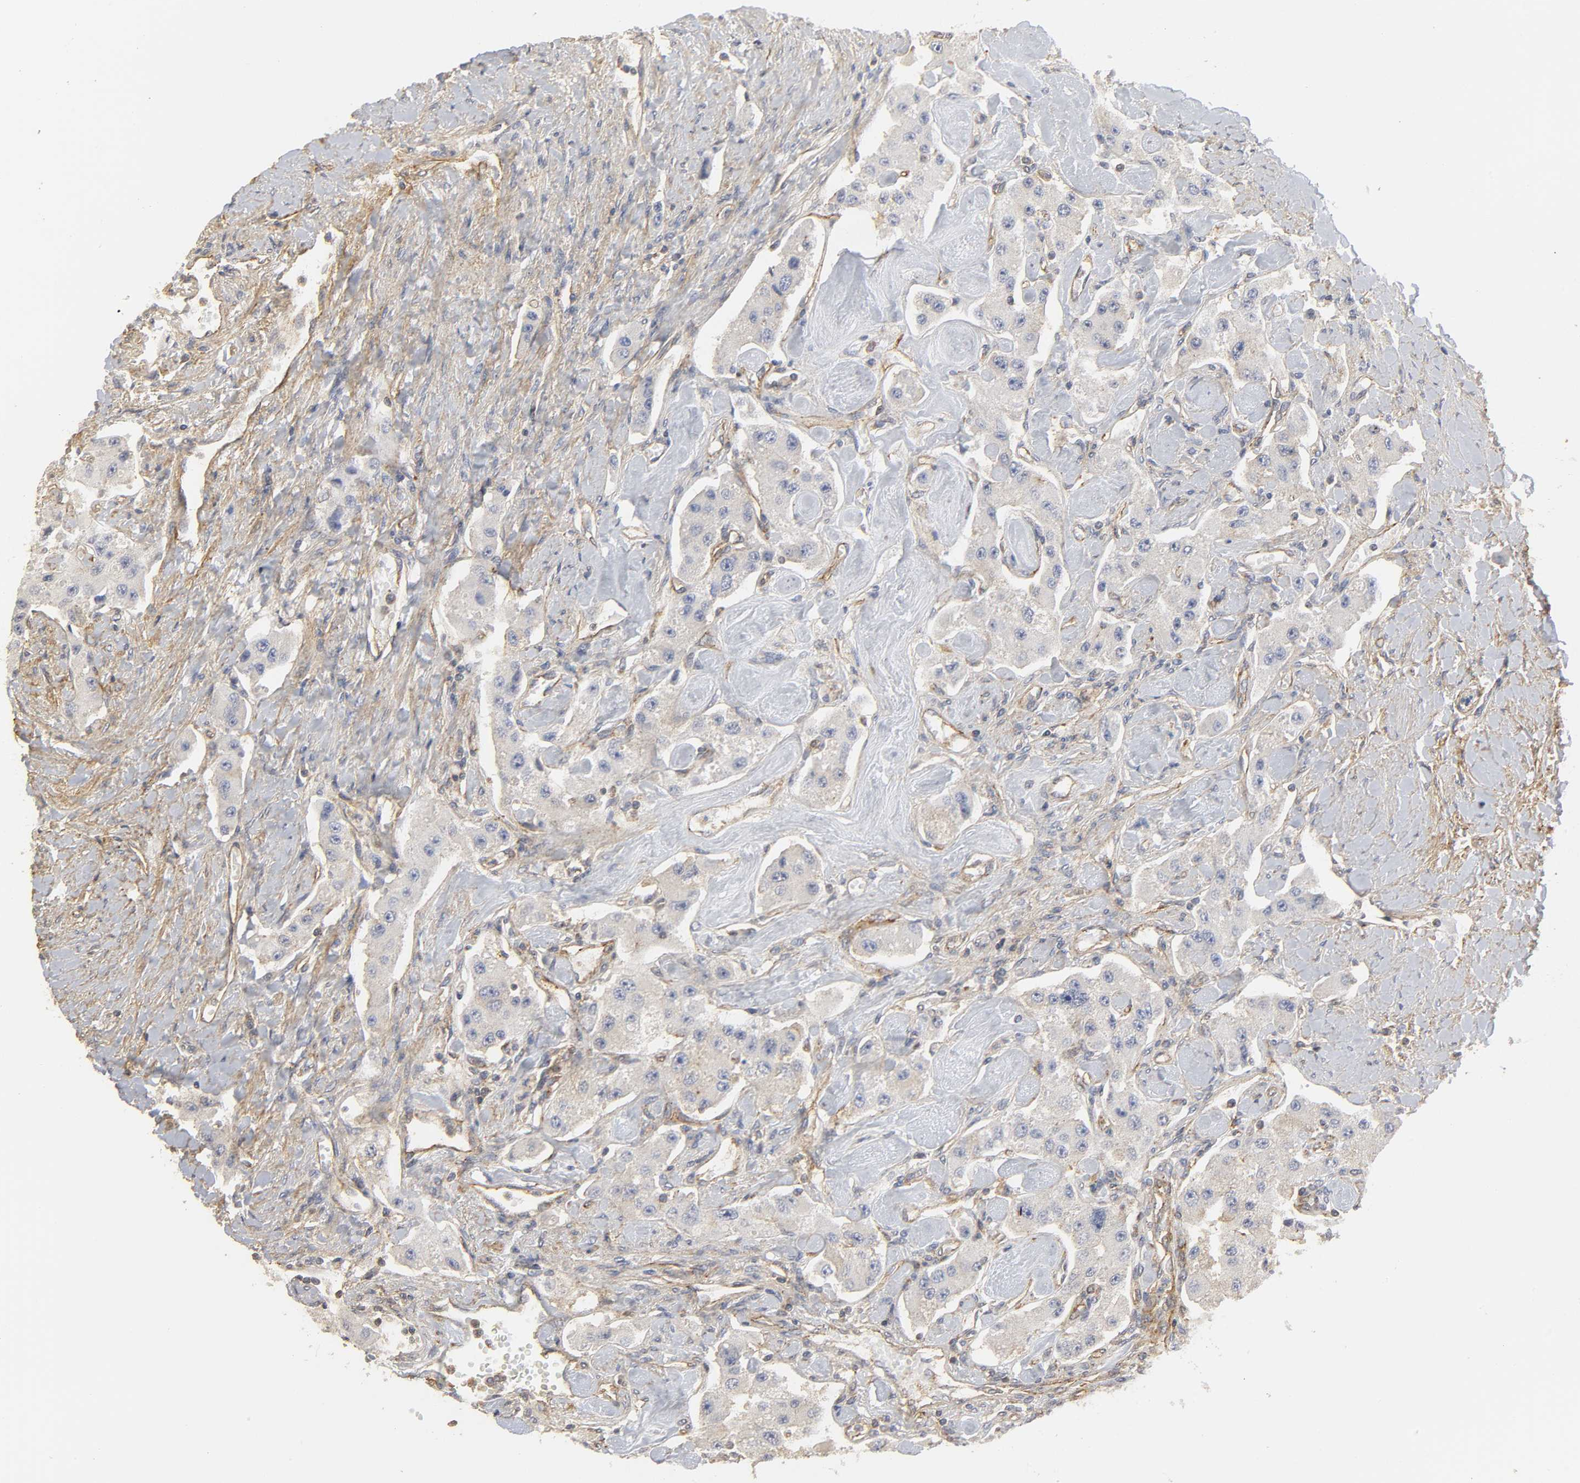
{"staining": {"intensity": "moderate", "quantity": "25%-75%", "location": "cytoplasmic/membranous"}, "tissue": "carcinoid", "cell_type": "Tumor cells", "image_type": "cancer", "snomed": [{"axis": "morphology", "description": "Carcinoid, malignant, NOS"}, {"axis": "topography", "description": "Pancreas"}], "caption": "Brown immunohistochemical staining in human carcinoid (malignant) shows moderate cytoplasmic/membranous staining in about 25%-75% of tumor cells.", "gene": "SH3GLB1", "patient": {"sex": "male", "age": 41}}